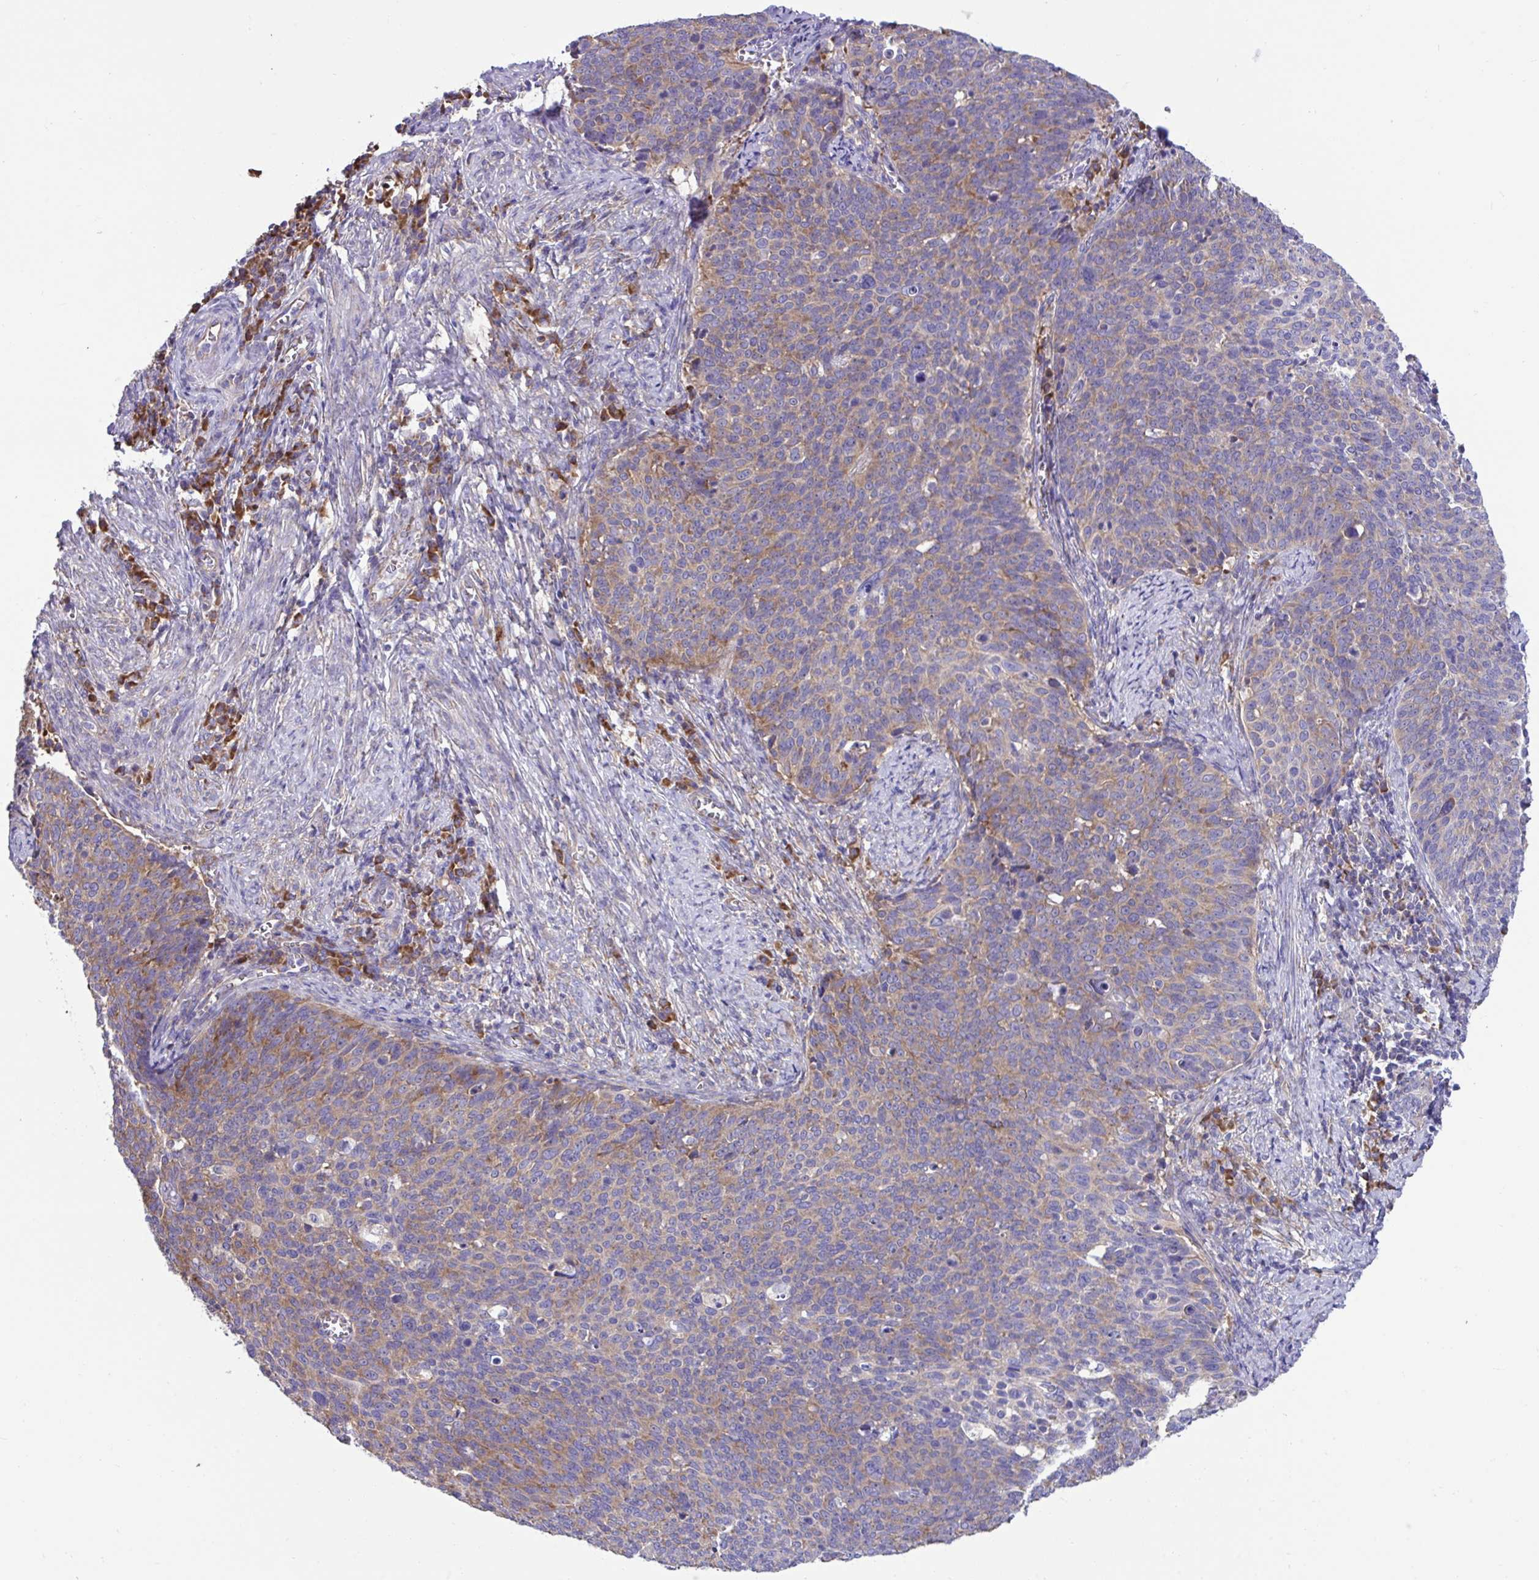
{"staining": {"intensity": "moderate", "quantity": "25%-75%", "location": "cytoplasmic/membranous"}, "tissue": "cervical cancer", "cell_type": "Tumor cells", "image_type": "cancer", "snomed": [{"axis": "morphology", "description": "Normal tissue, NOS"}, {"axis": "morphology", "description": "Squamous cell carcinoma, NOS"}, {"axis": "topography", "description": "Cervix"}], "caption": "Immunohistochemistry of human cervical squamous cell carcinoma exhibits medium levels of moderate cytoplasmic/membranous staining in about 25%-75% of tumor cells.", "gene": "RPL7", "patient": {"sex": "female", "age": 39}}